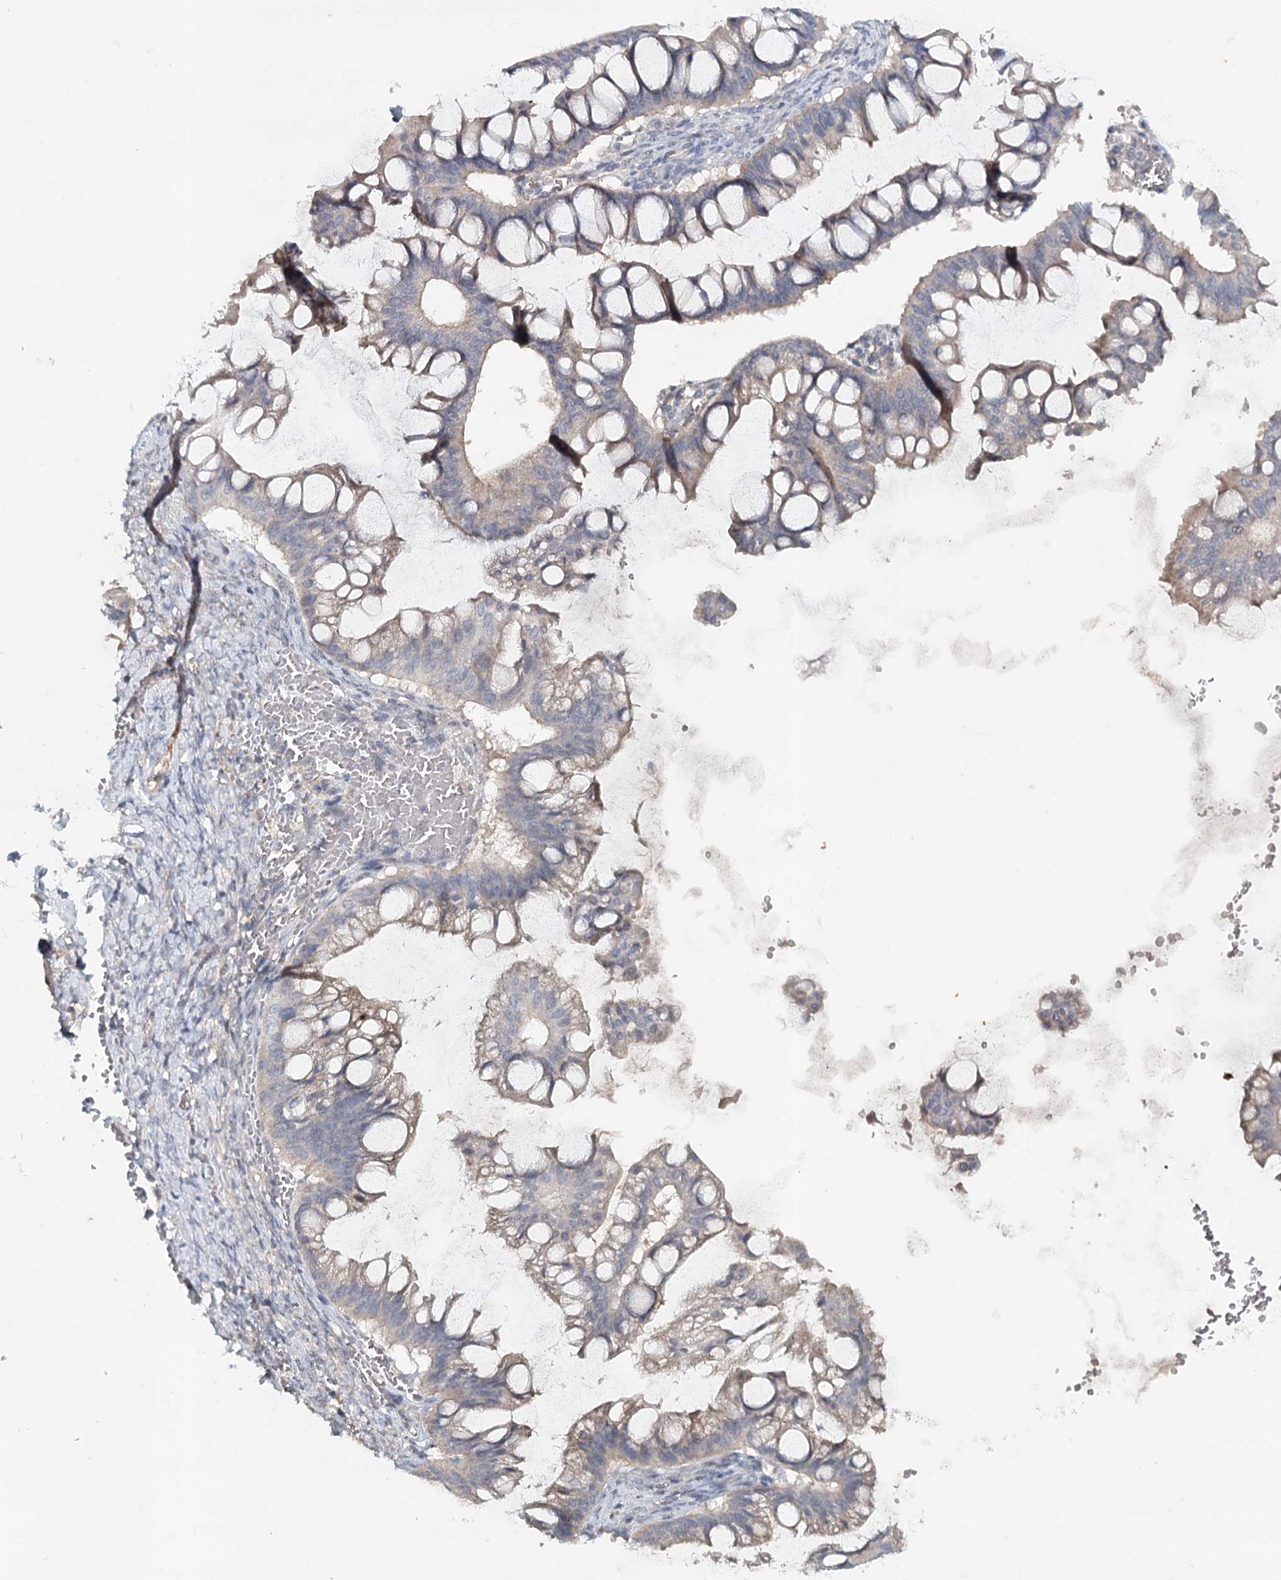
{"staining": {"intensity": "weak", "quantity": "<25%", "location": "cytoplasmic/membranous"}, "tissue": "ovarian cancer", "cell_type": "Tumor cells", "image_type": "cancer", "snomed": [{"axis": "morphology", "description": "Cystadenocarcinoma, mucinous, NOS"}, {"axis": "topography", "description": "Ovary"}], "caption": "Histopathology image shows no significant protein expression in tumor cells of ovarian cancer.", "gene": "SYNPO", "patient": {"sex": "female", "age": 73}}